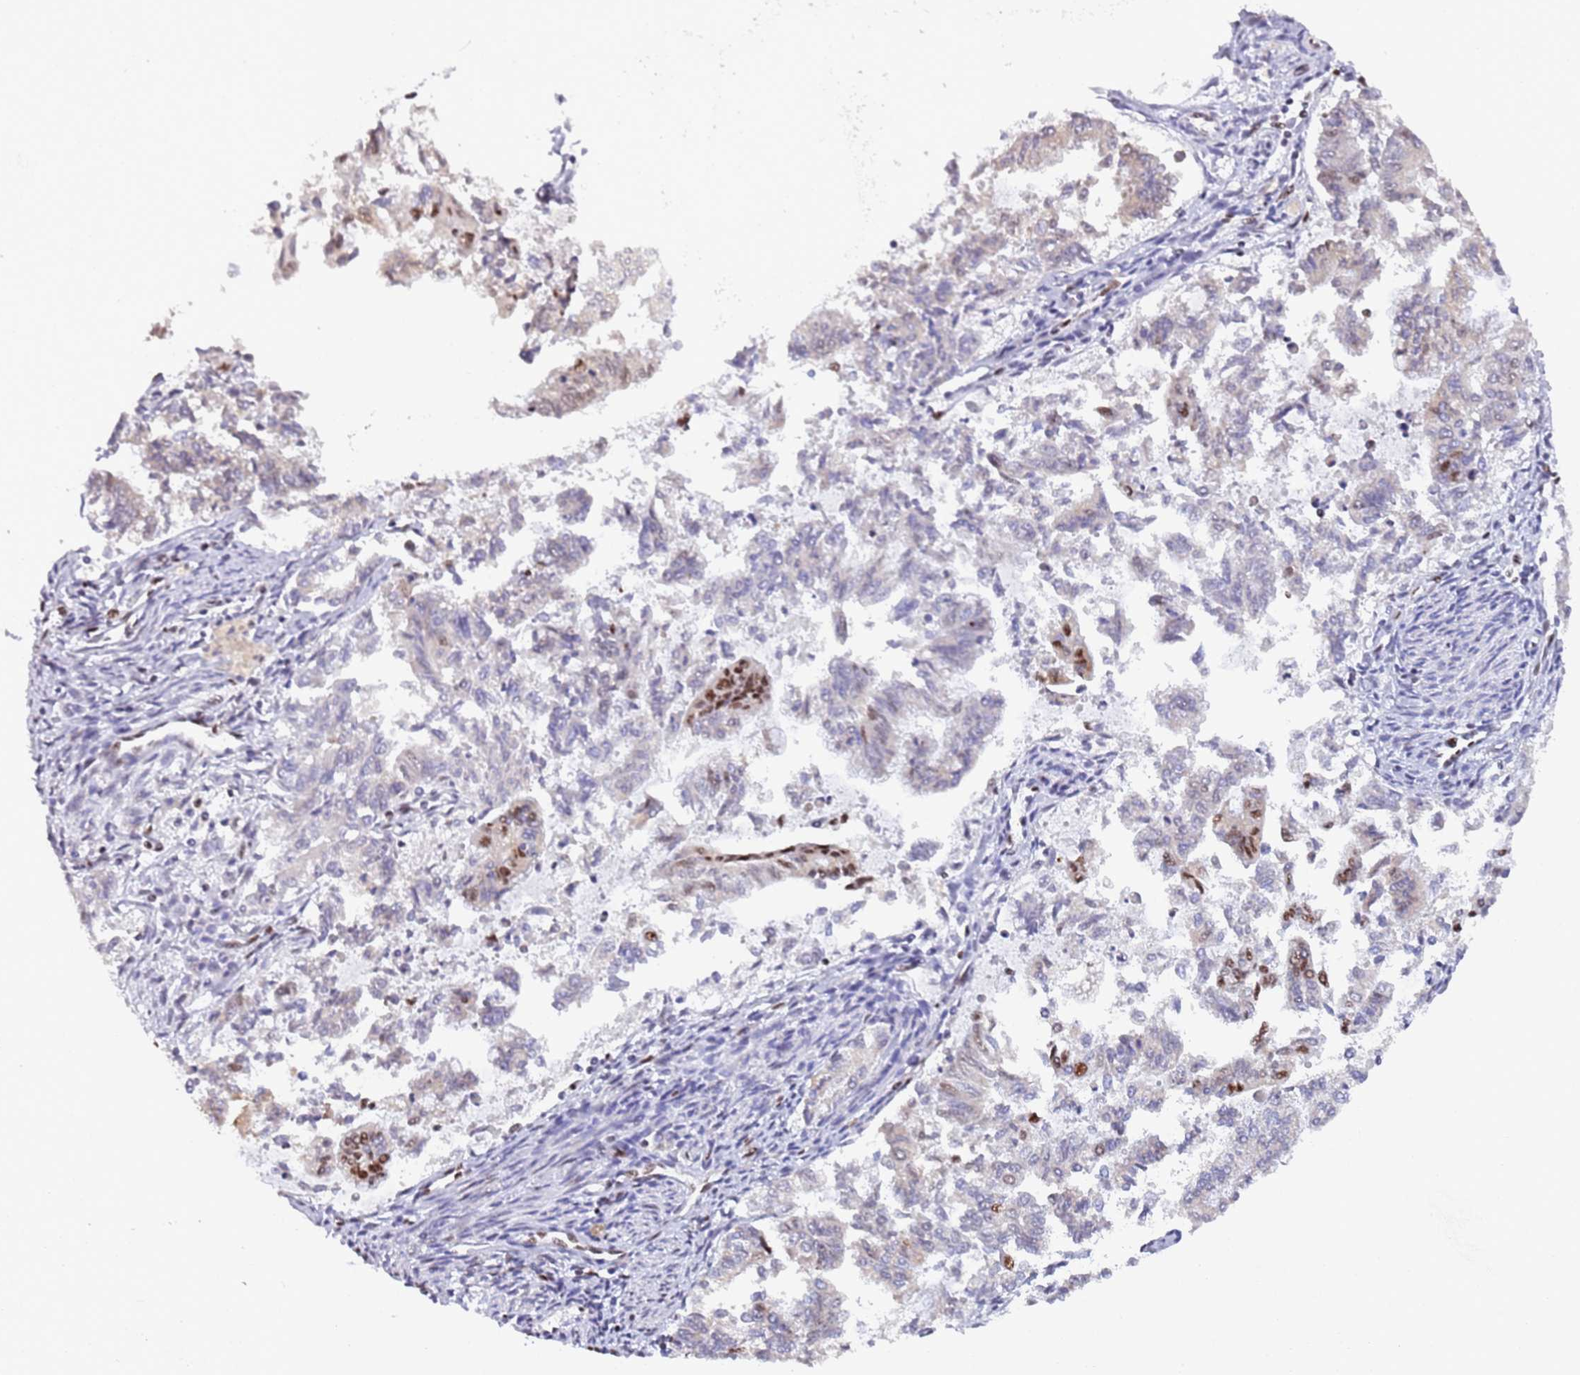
{"staining": {"intensity": "moderate", "quantity": "<25%", "location": "nuclear"}, "tissue": "endometrial cancer", "cell_type": "Tumor cells", "image_type": "cancer", "snomed": [{"axis": "morphology", "description": "Adenocarcinoma, NOS"}, {"axis": "topography", "description": "Endometrium"}], "caption": "A histopathology image of endometrial adenocarcinoma stained for a protein demonstrates moderate nuclear brown staining in tumor cells.", "gene": "SF3A2", "patient": {"sex": "female", "age": 79}}